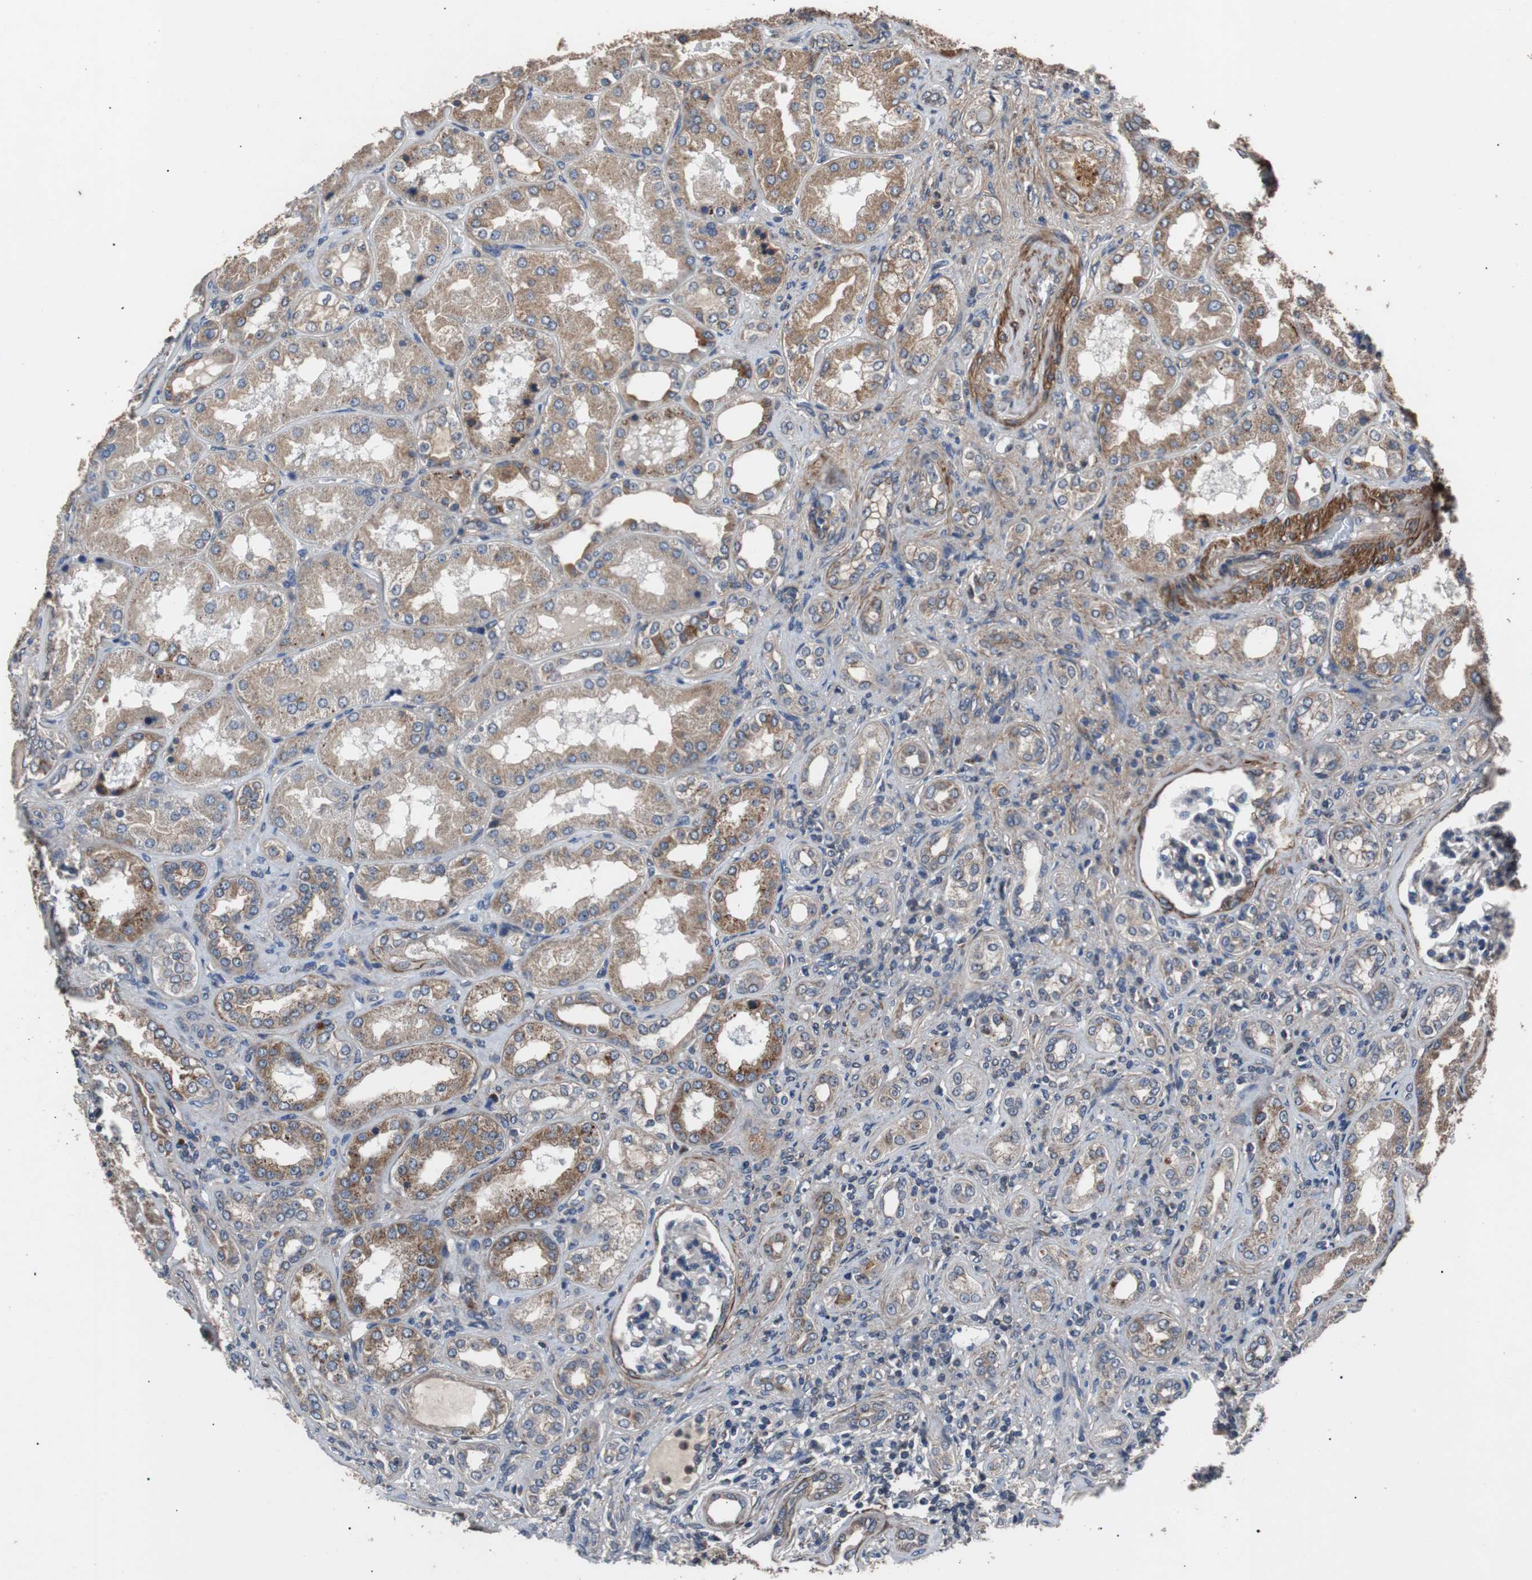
{"staining": {"intensity": "weak", "quantity": "25%-75%", "location": "cytoplasmic/membranous"}, "tissue": "kidney", "cell_type": "Cells in glomeruli", "image_type": "normal", "snomed": [{"axis": "morphology", "description": "Normal tissue, NOS"}, {"axis": "topography", "description": "Kidney"}], "caption": "Immunohistochemistry histopathology image of benign kidney: kidney stained using immunohistochemistry exhibits low levels of weak protein expression localized specifically in the cytoplasmic/membranous of cells in glomeruli, appearing as a cytoplasmic/membranous brown color.", "gene": "PITRM1", "patient": {"sex": "female", "age": 56}}